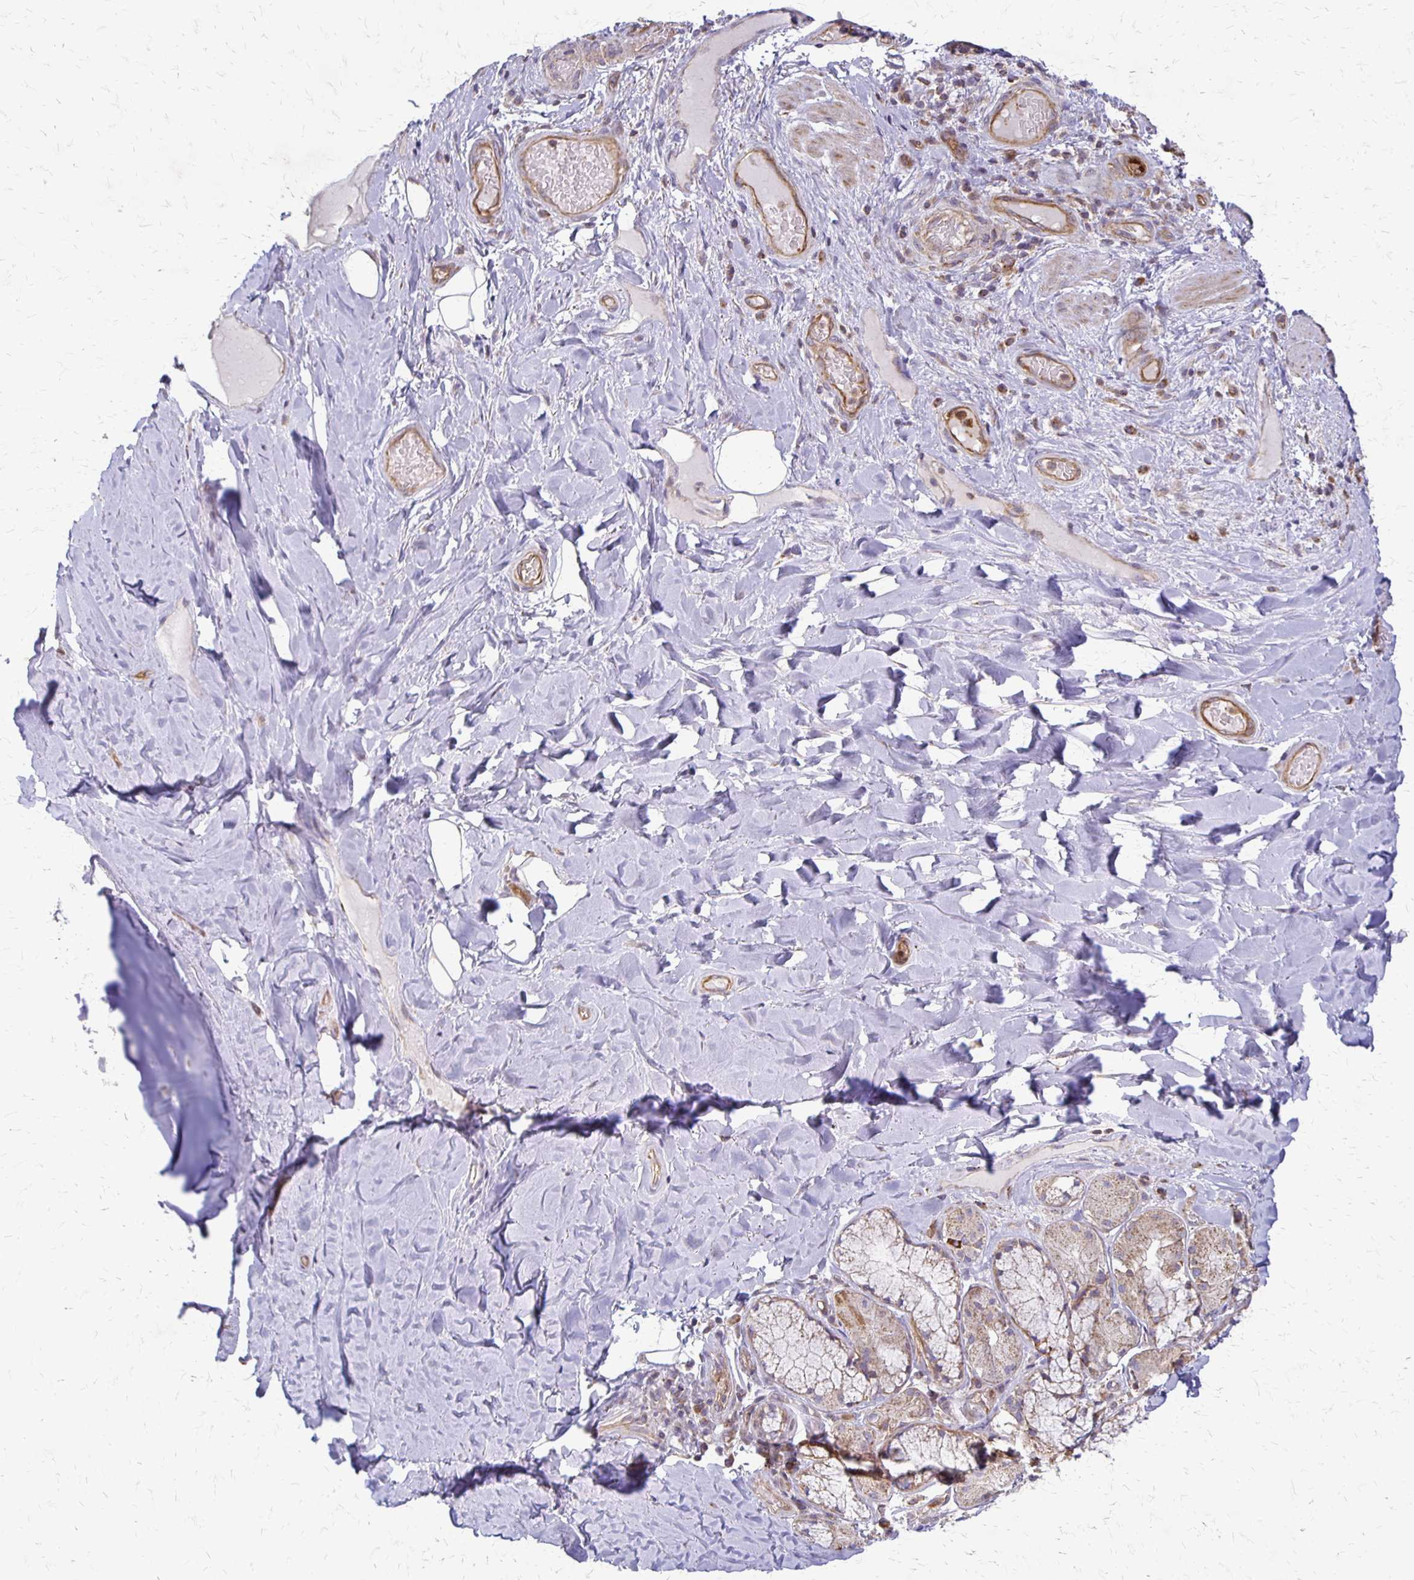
{"staining": {"intensity": "weak", "quantity": "<25%", "location": "cytoplasmic/membranous"}, "tissue": "adipose tissue", "cell_type": "Adipocytes", "image_type": "normal", "snomed": [{"axis": "morphology", "description": "Normal tissue, NOS"}, {"axis": "topography", "description": "Cartilage tissue"}, {"axis": "topography", "description": "Bronchus"}], "caption": "This is a histopathology image of immunohistochemistry (IHC) staining of benign adipose tissue, which shows no staining in adipocytes. Nuclei are stained in blue.", "gene": "EIF4EBP2", "patient": {"sex": "male", "age": 64}}